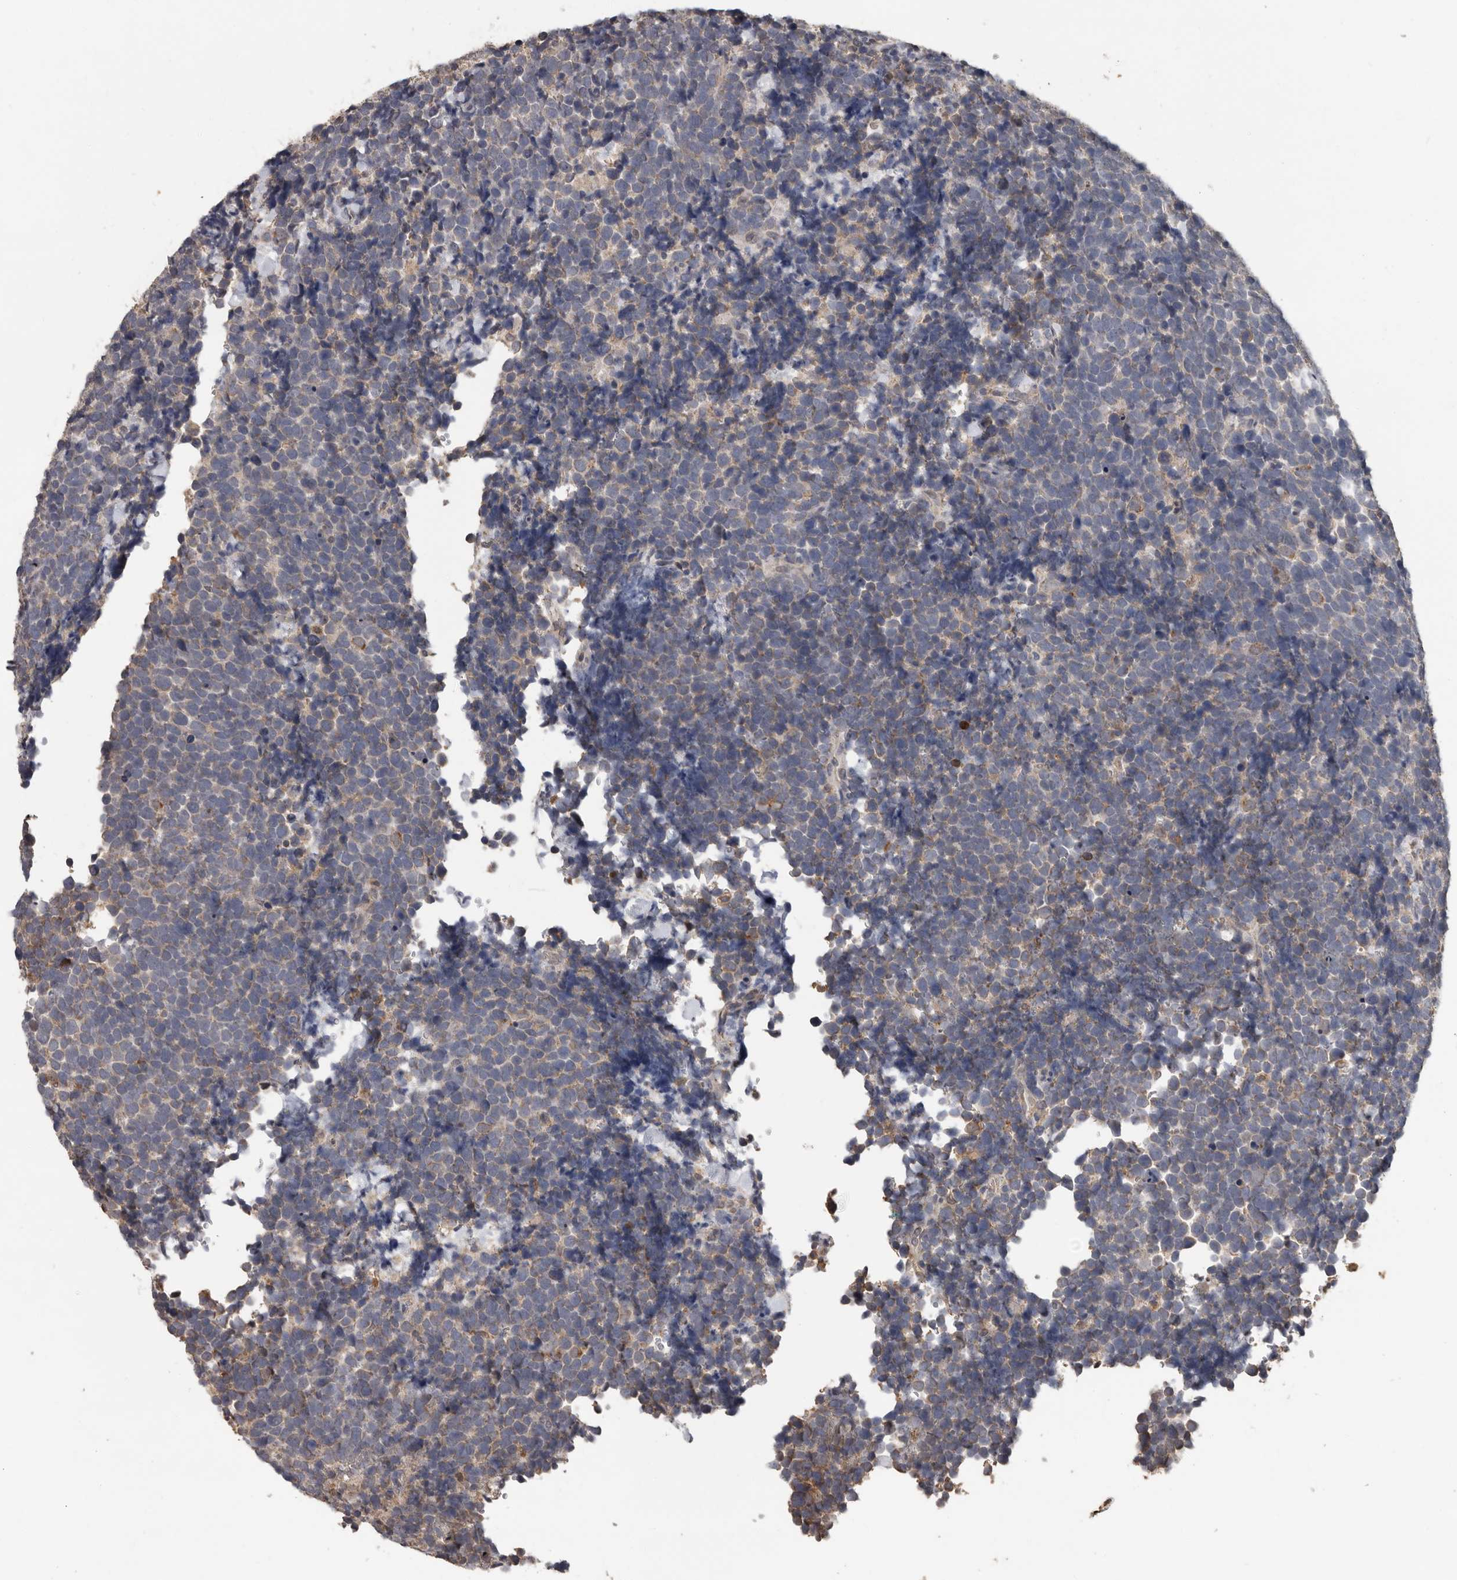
{"staining": {"intensity": "weak", "quantity": "25%-75%", "location": "cytoplasmic/membranous"}, "tissue": "urothelial cancer", "cell_type": "Tumor cells", "image_type": "cancer", "snomed": [{"axis": "morphology", "description": "Urothelial carcinoma, High grade"}, {"axis": "topography", "description": "Urinary bladder"}], "caption": "Protein expression analysis of urothelial carcinoma (high-grade) exhibits weak cytoplasmic/membranous staining in approximately 25%-75% of tumor cells.", "gene": "MTF1", "patient": {"sex": "female", "age": 82}}